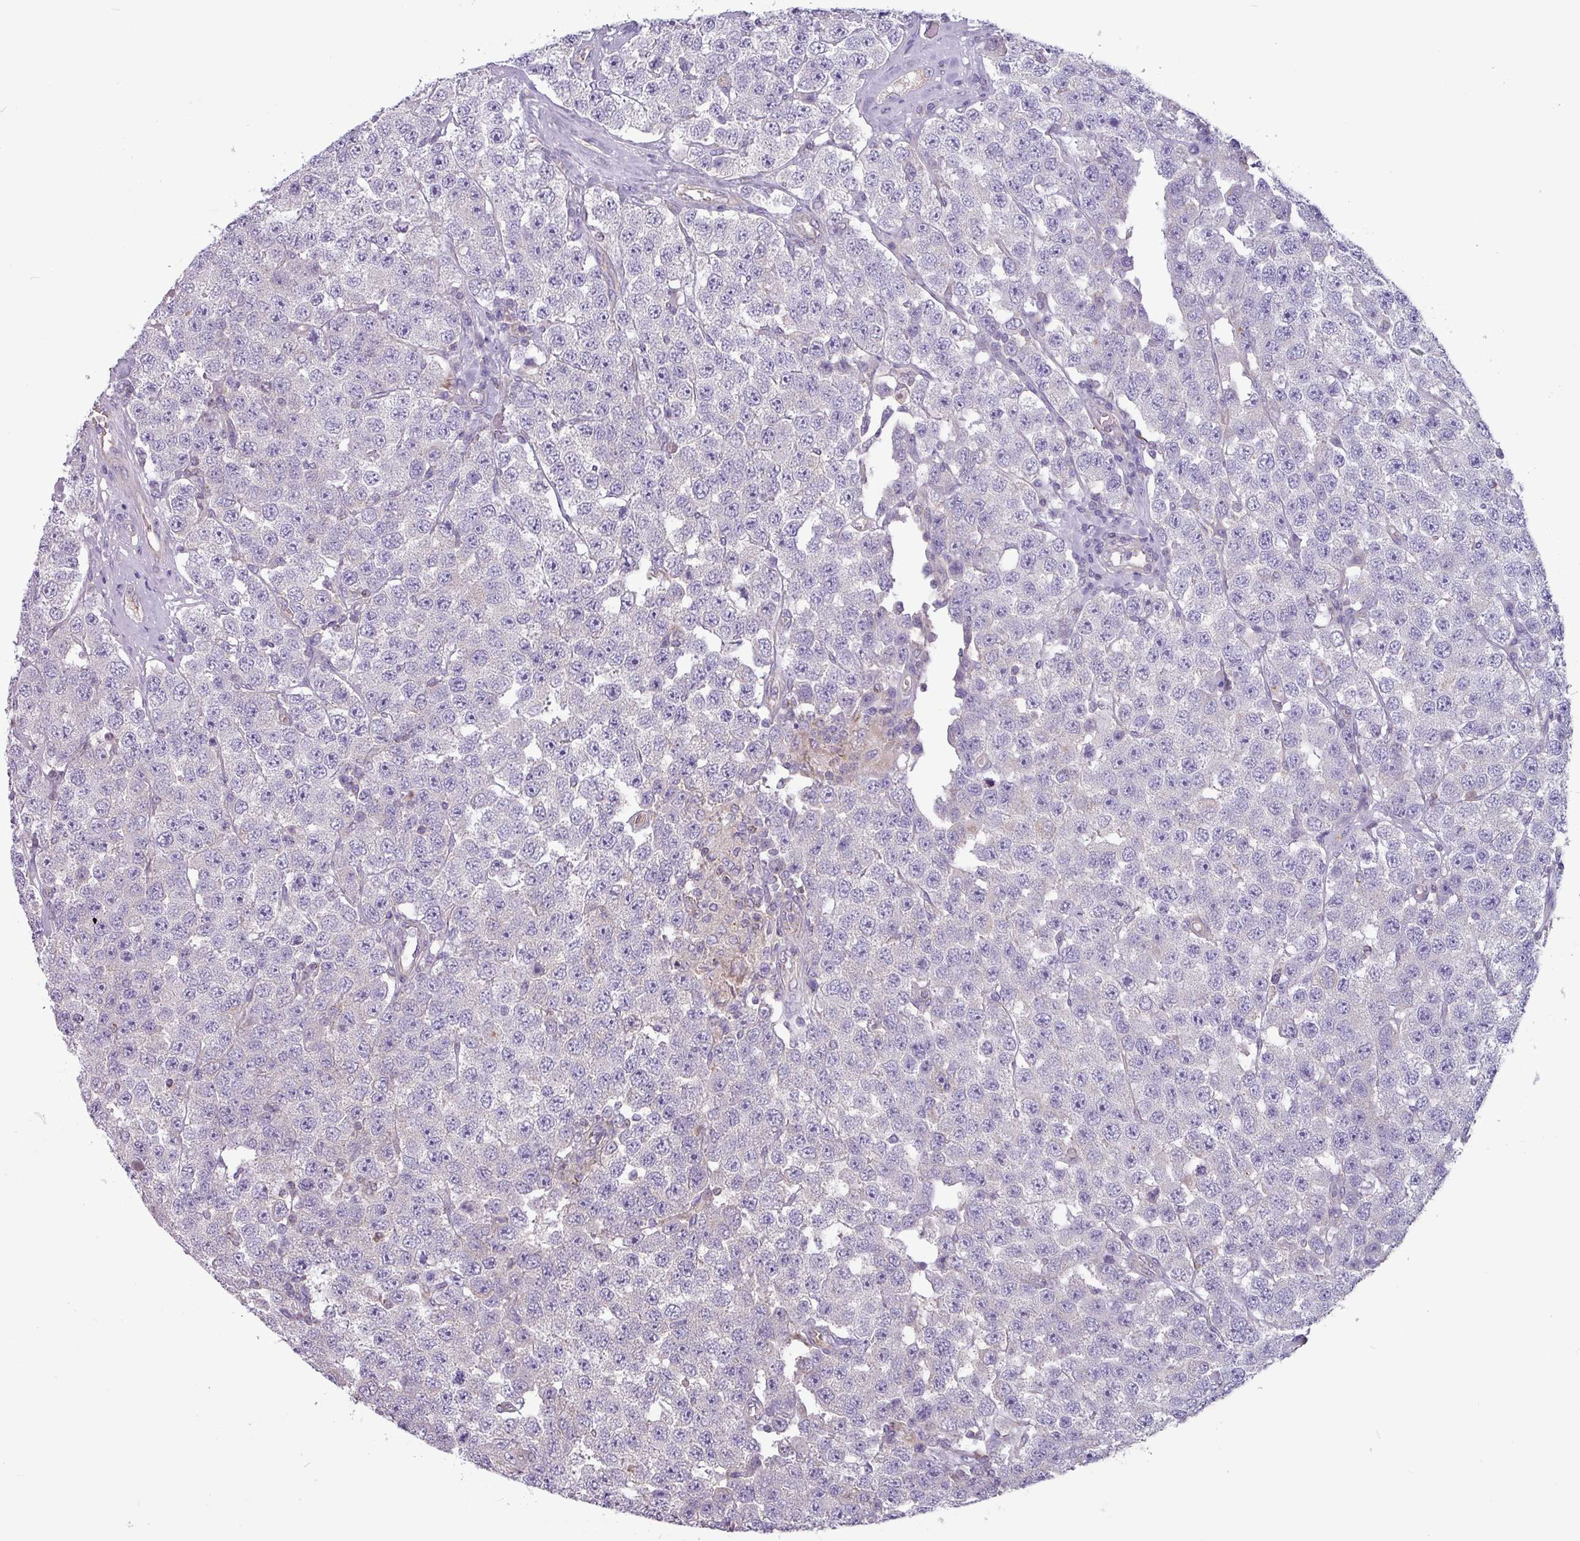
{"staining": {"intensity": "negative", "quantity": "none", "location": "none"}, "tissue": "testis cancer", "cell_type": "Tumor cells", "image_type": "cancer", "snomed": [{"axis": "morphology", "description": "Seminoma, NOS"}, {"axis": "topography", "description": "Testis"}], "caption": "A histopathology image of human testis cancer is negative for staining in tumor cells.", "gene": "CAMK1", "patient": {"sex": "male", "age": 28}}